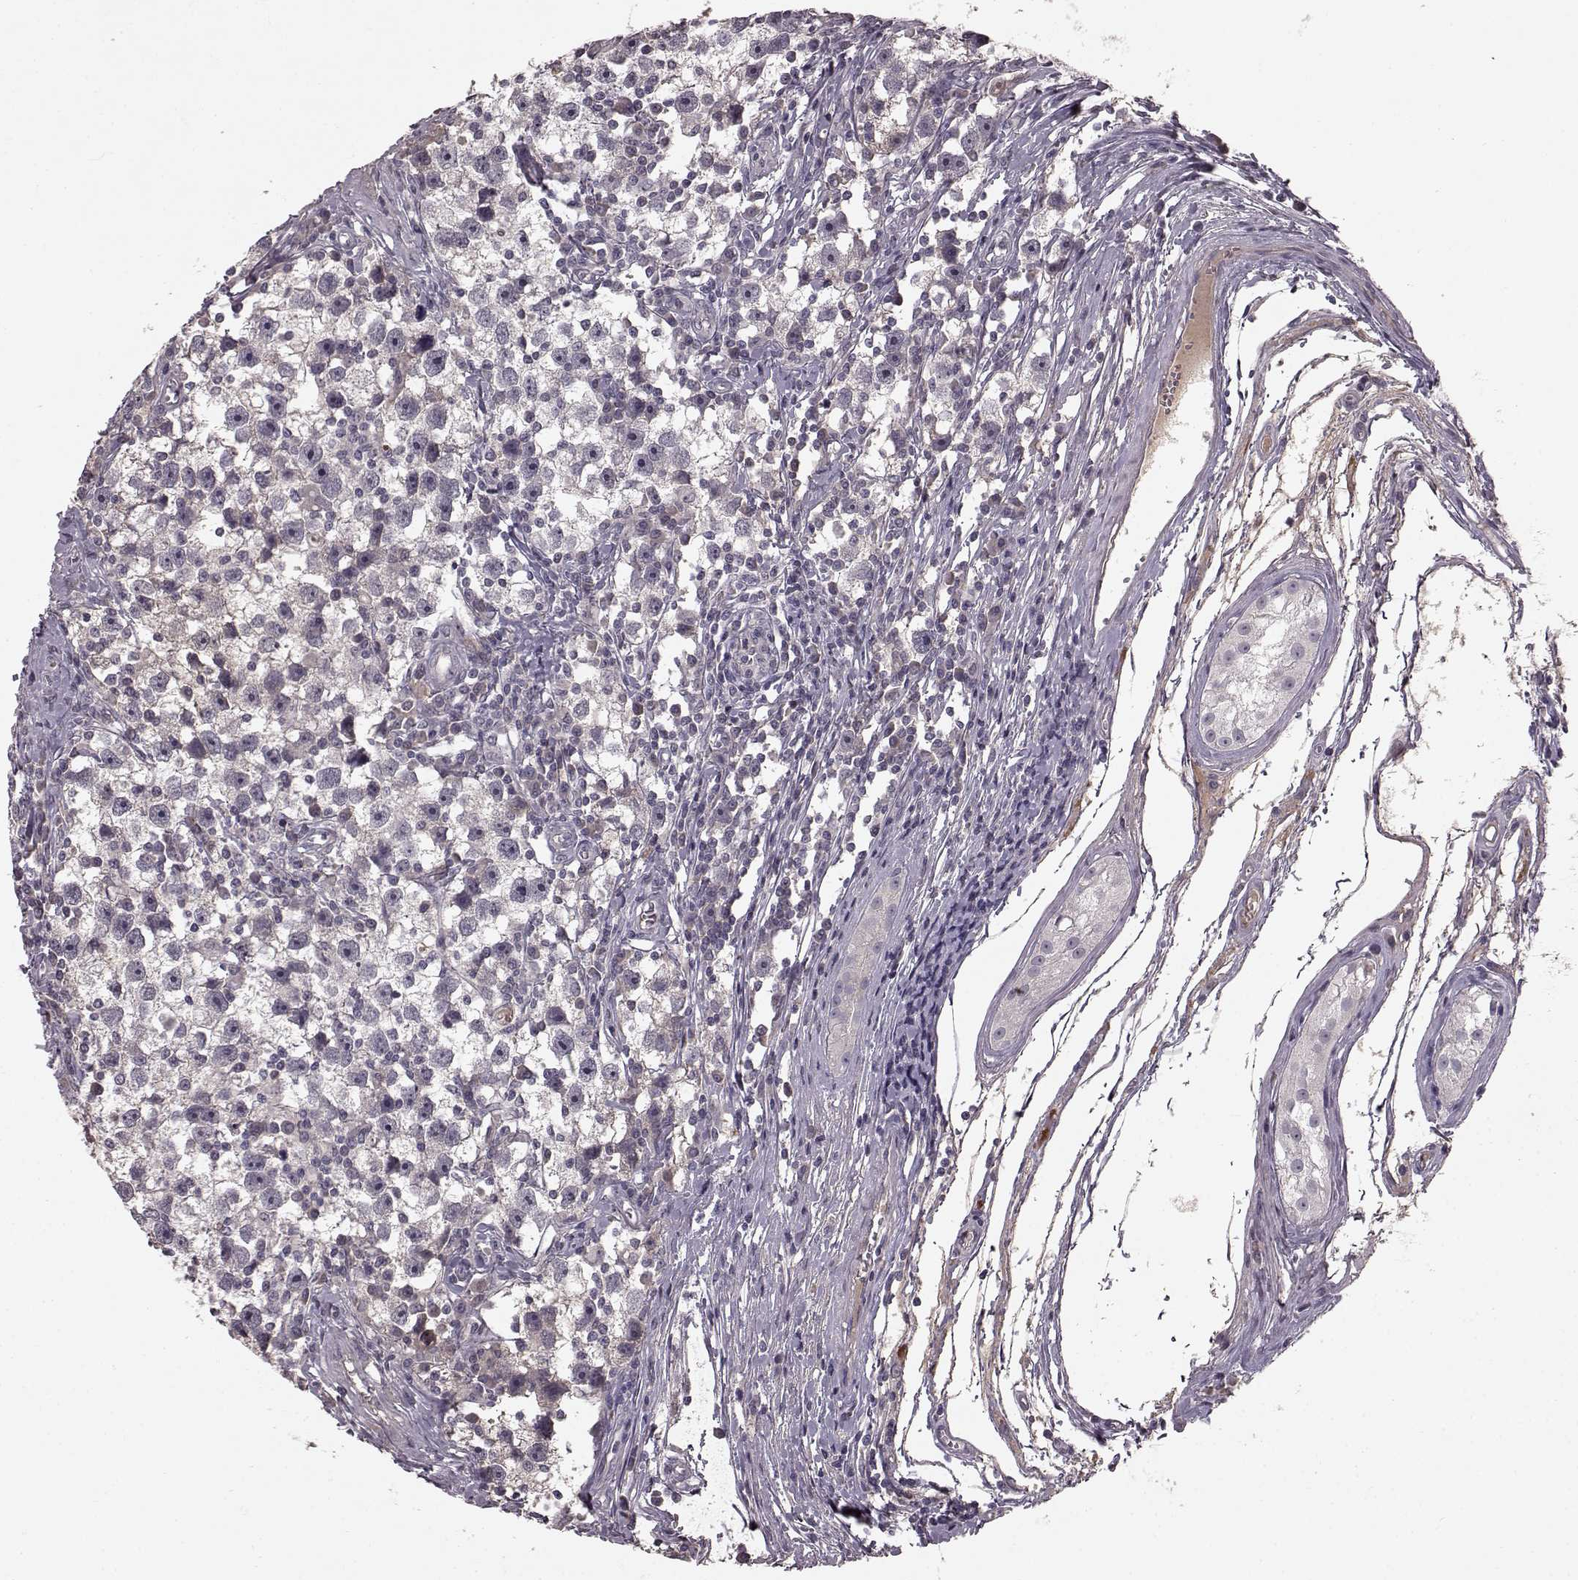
{"staining": {"intensity": "negative", "quantity": "none", "location": "none"}, "tissue": "testis cancer", "cell_type": "Tumor cells", "image_type": "cancer", "snomed": [{"axis": "morphology", "description": "Seminoma, NOS"}, {"axis": "topography", "description": "Testis"}], "caption": "The IHC photomicrograph has no significant positivity in tumor cells of testis cancer tissue.", "gene": "SLC22A18", "patient": {"sex": "male", "age": 30}}